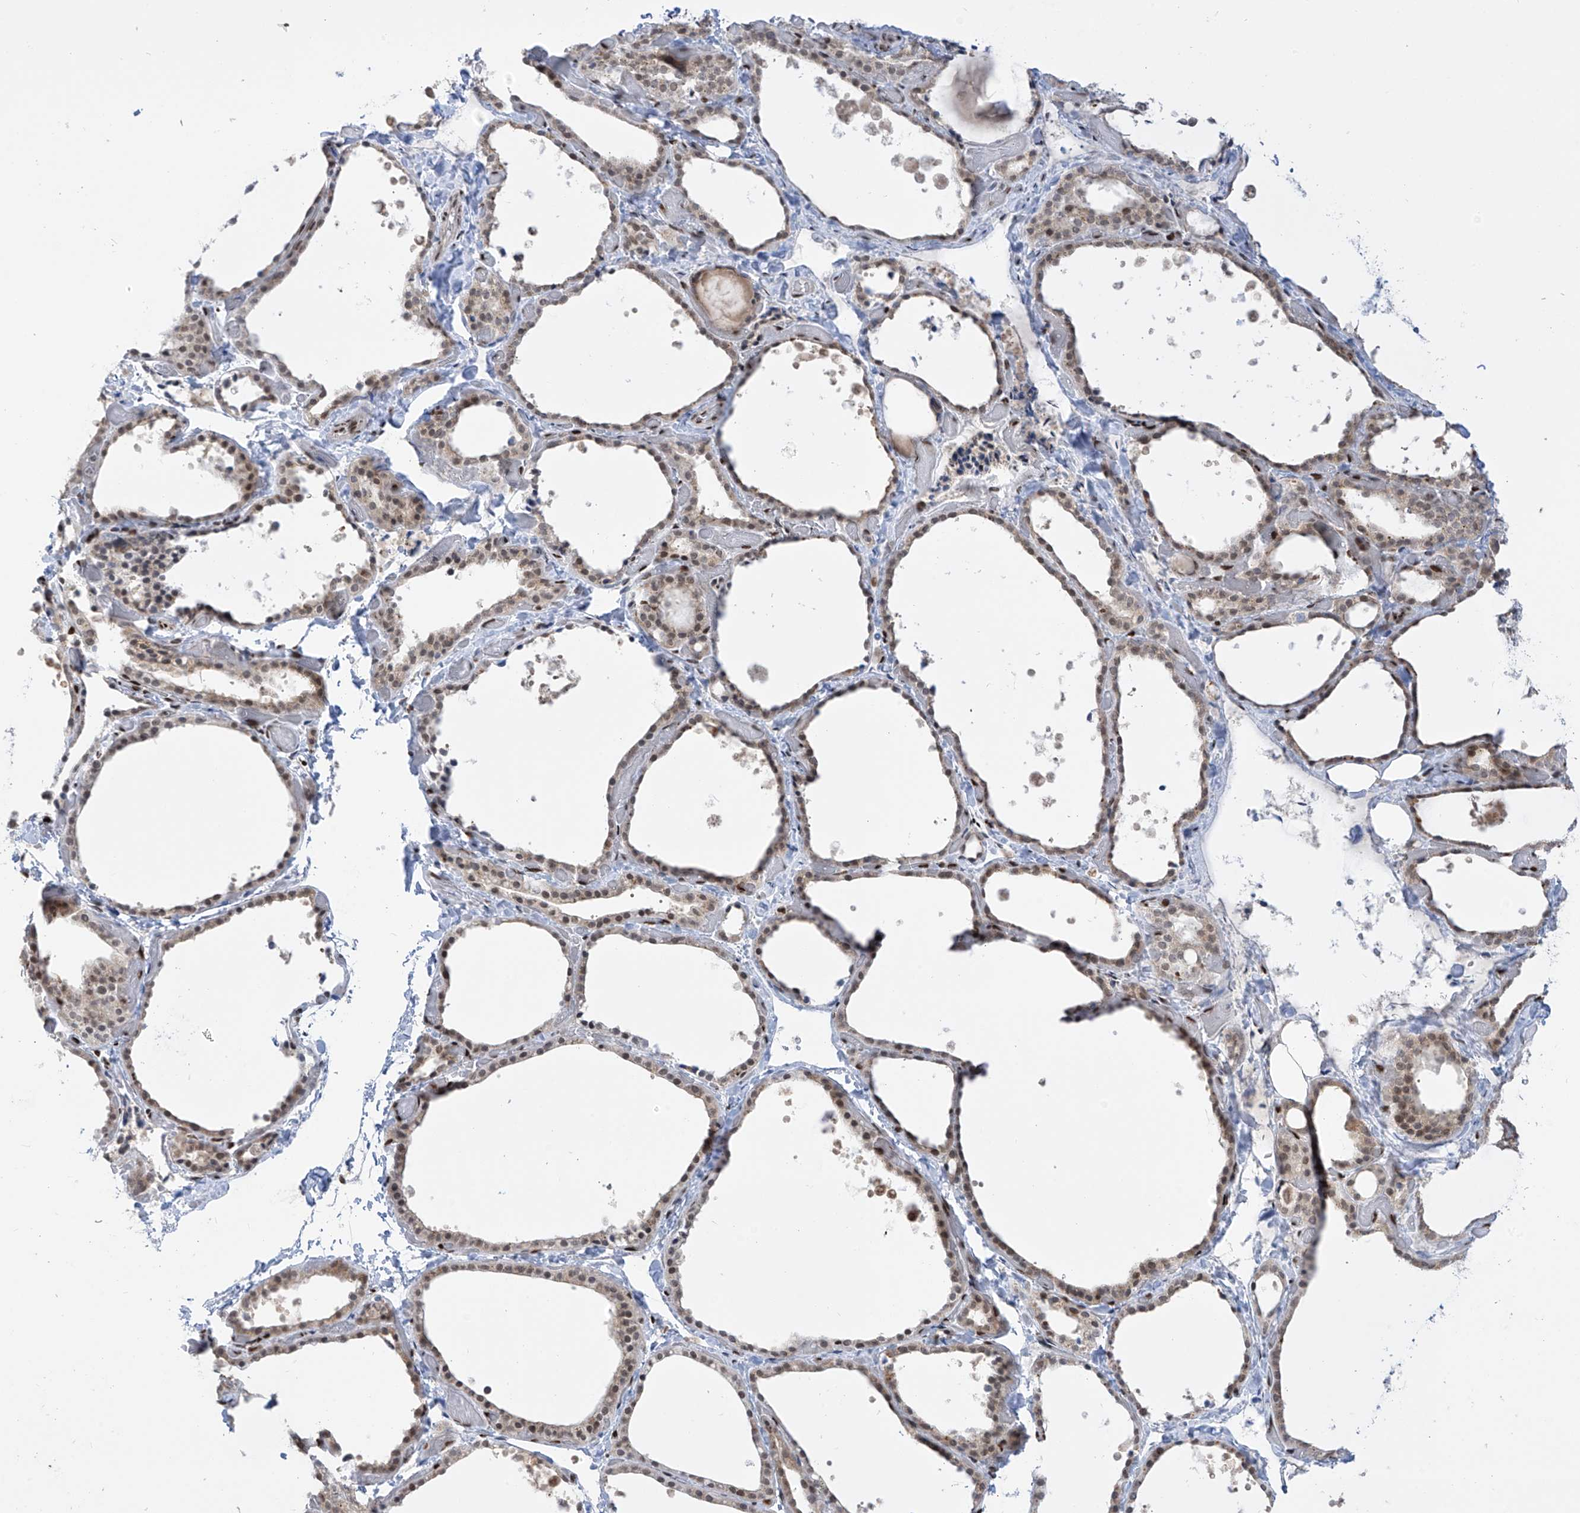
{"staining": {"intensity": "moderate", "quantity": ">75%", "location": "cytoplasmic/membranous,nuclear"}, "tissue": "thyroid gland", "cell_type": "Glandular cells", "image_type": "normal", "snomed": [{"axis": "morphology", "description": "Normal tissue, NOS"}, {"axis": "topography", "description": "Thyroid gland"}], "caption": "A photomicrograph of human thyroid gland stained for a protein reveals moderate cytoplasmic/membranous,nuclear brown staining in glandular cells.", "gene": "PM20D2", "patient": {"sex": "female", "age": 44}}